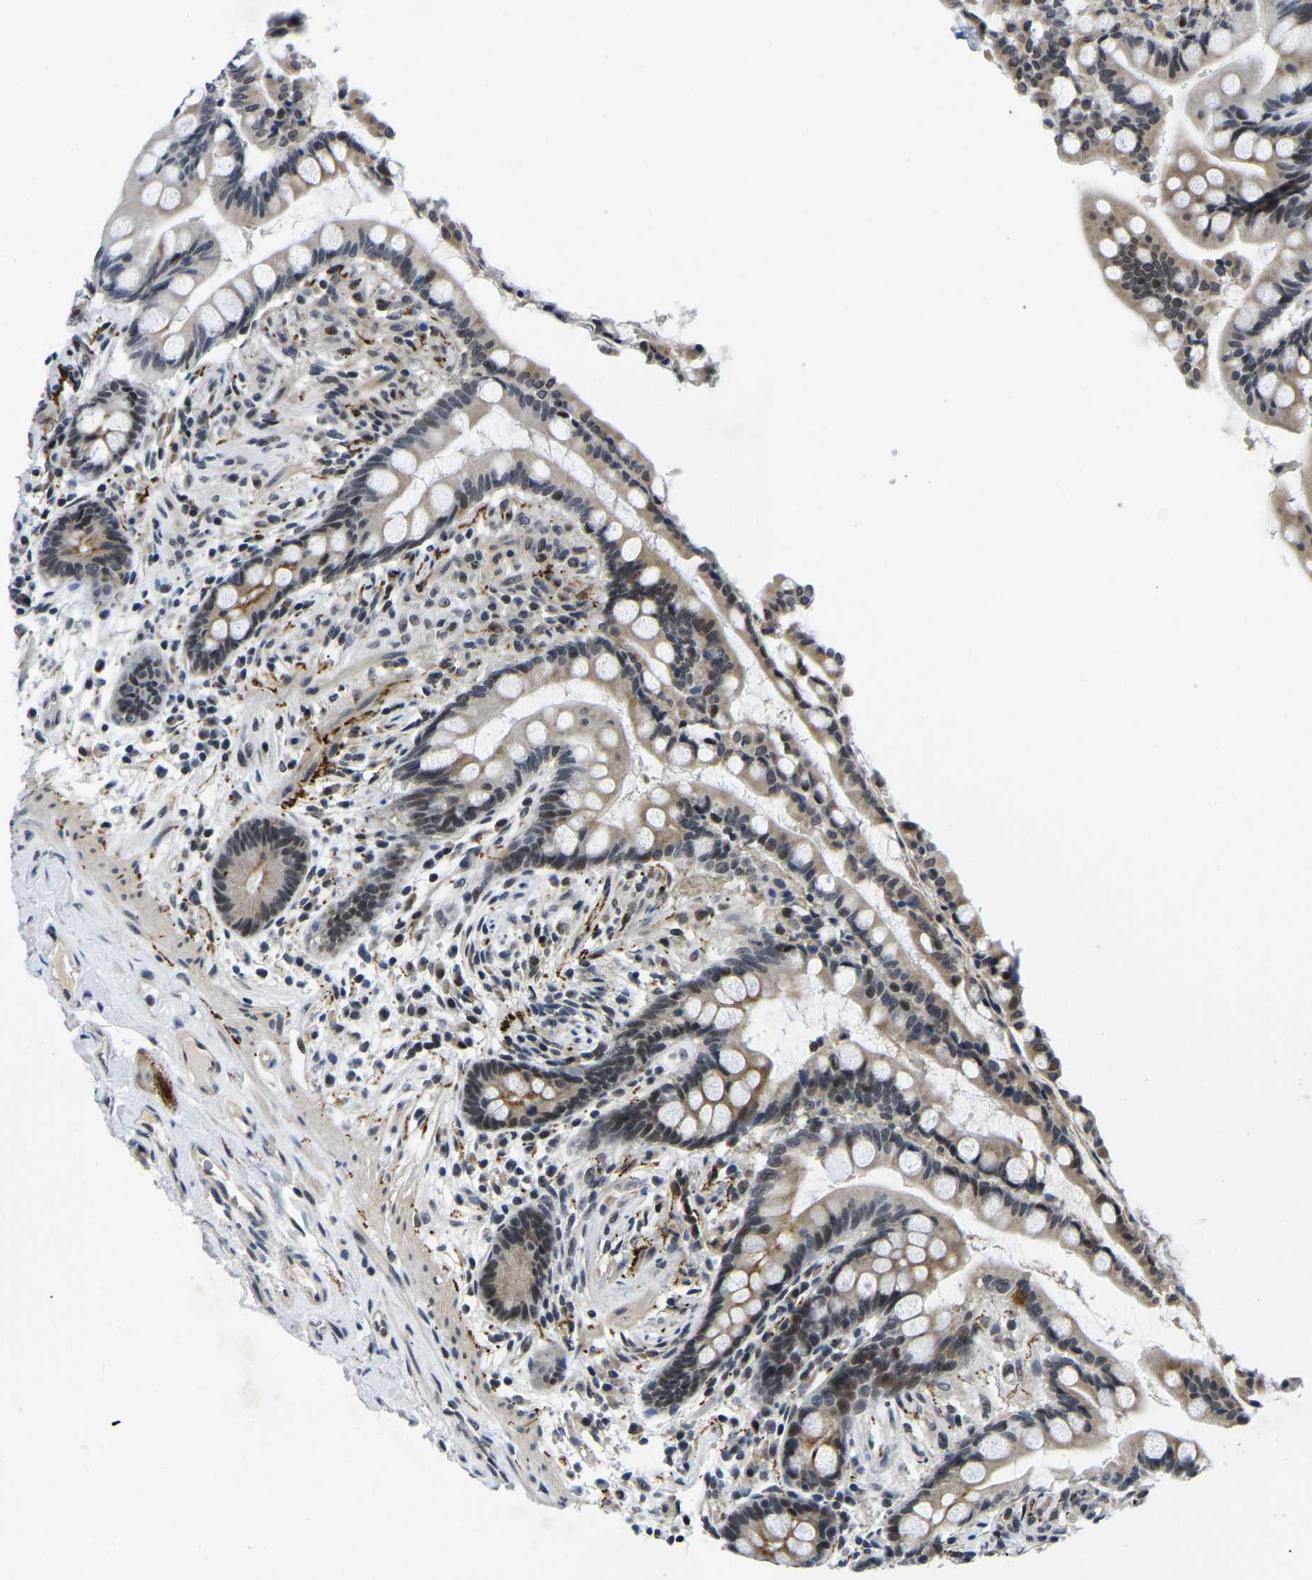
{"staining": {"intensity": "negative", "quantity": "none", "location": "none"}, "tissue": "colon", "cell_type": "Endothelial cells", "image_type": "normal", "snomed": [{"axis": "morphology", "description": "Normal tissue, NOS"}, {"axis": "topography", "description": "Colon"}], "caption": "Immunohistochemical staining of normal colon demonstrates no significant expression in endothelial cells.", "gene": "POLDIP3", "patient": {"sex": "male", "age": 73}}